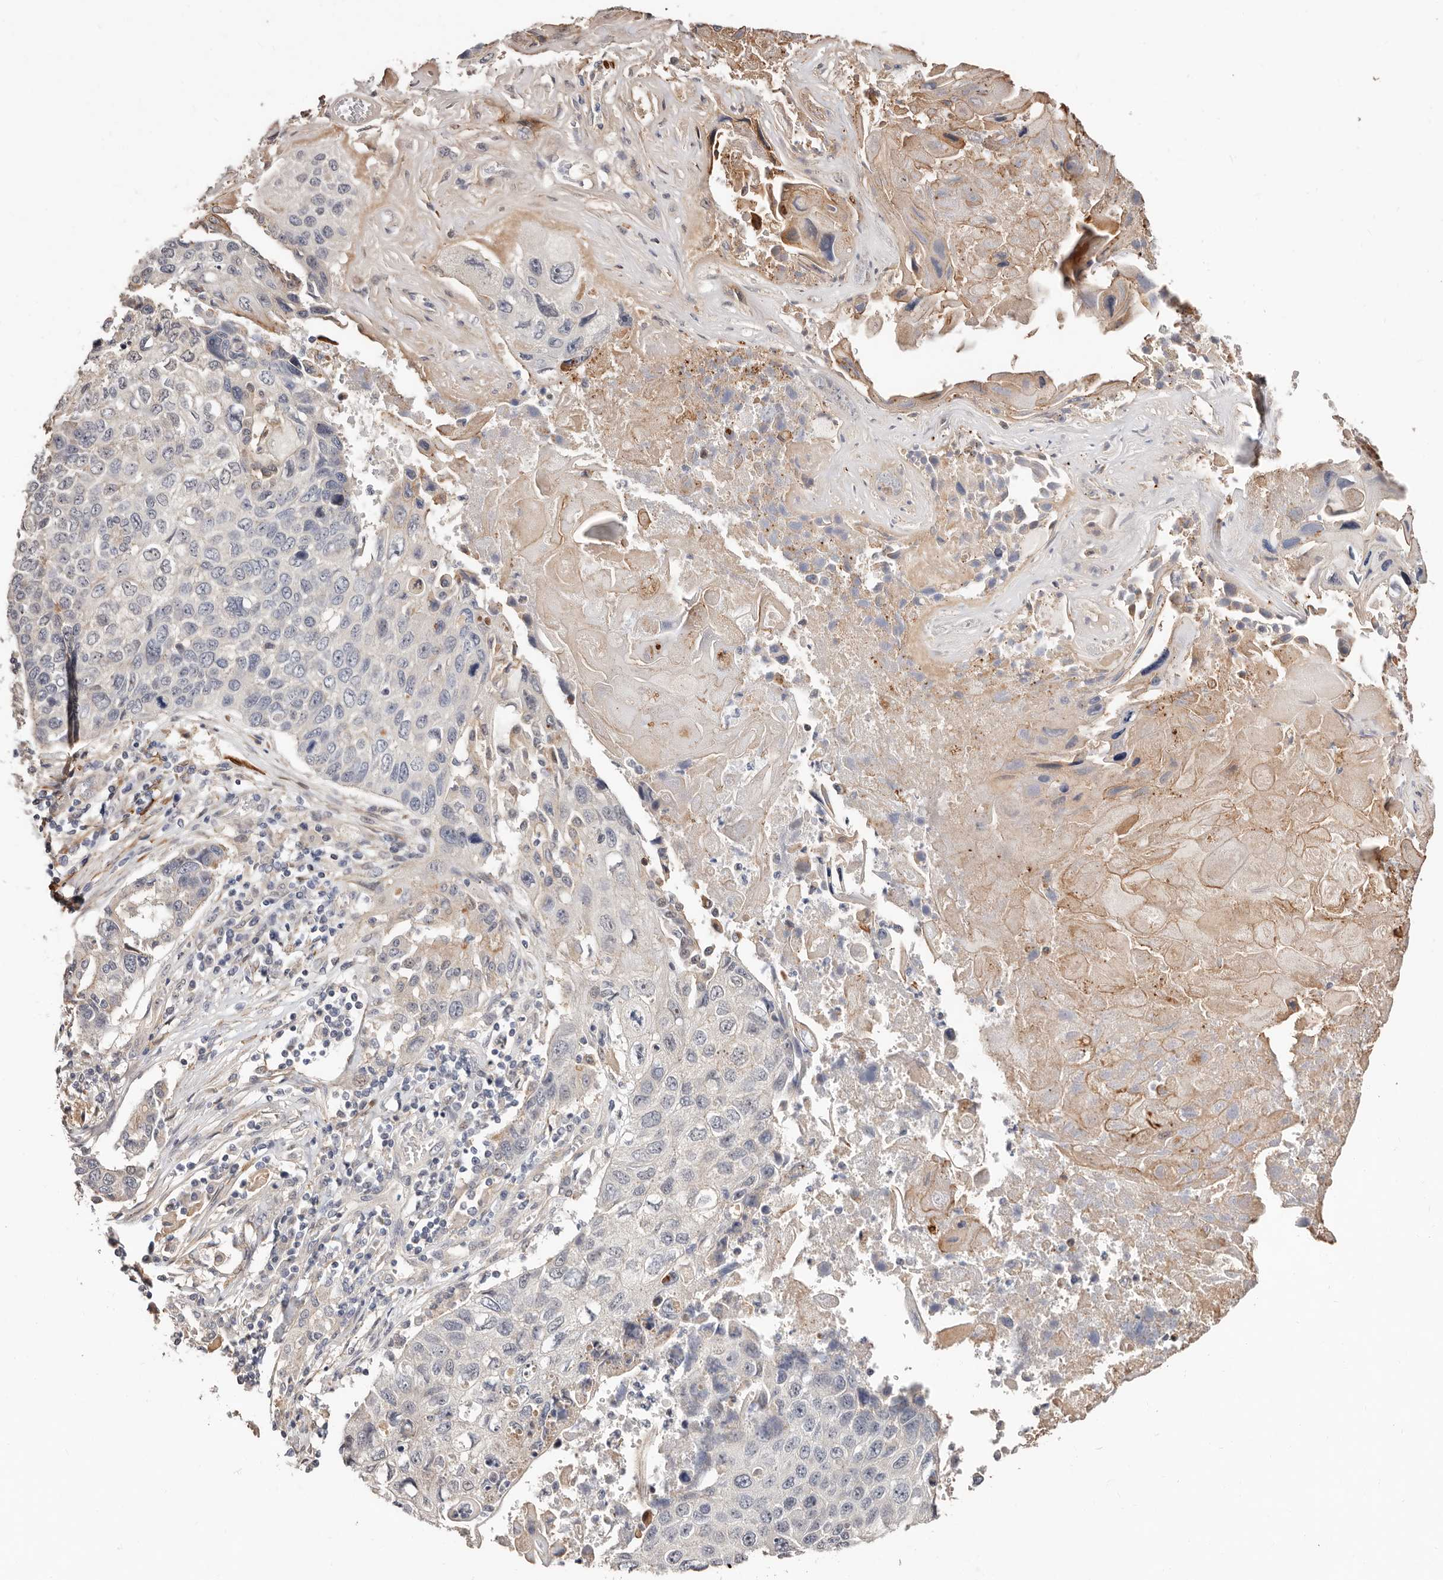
{"staining": {"intensity": "weak", "quantity": "<25%", "location": "cytoplasmic/membranous"}, "tissue": "lung cancer", "cell_type": "Tumor cells", "image_type": "cancer", "snomed": [{"axis": "morphology", "description": "Squamous cell carcinoma, NOS"}, {"axis": "topography", "description": "Lung"}], "caption": "A high-resolution photomicrograph shows immunohistochemistry (IHC) staining of lung cancer, which exhibits no significant staining in tumor cells.", "gene": "TRIP13", "patient": {"sex": "male", "age": 61}}